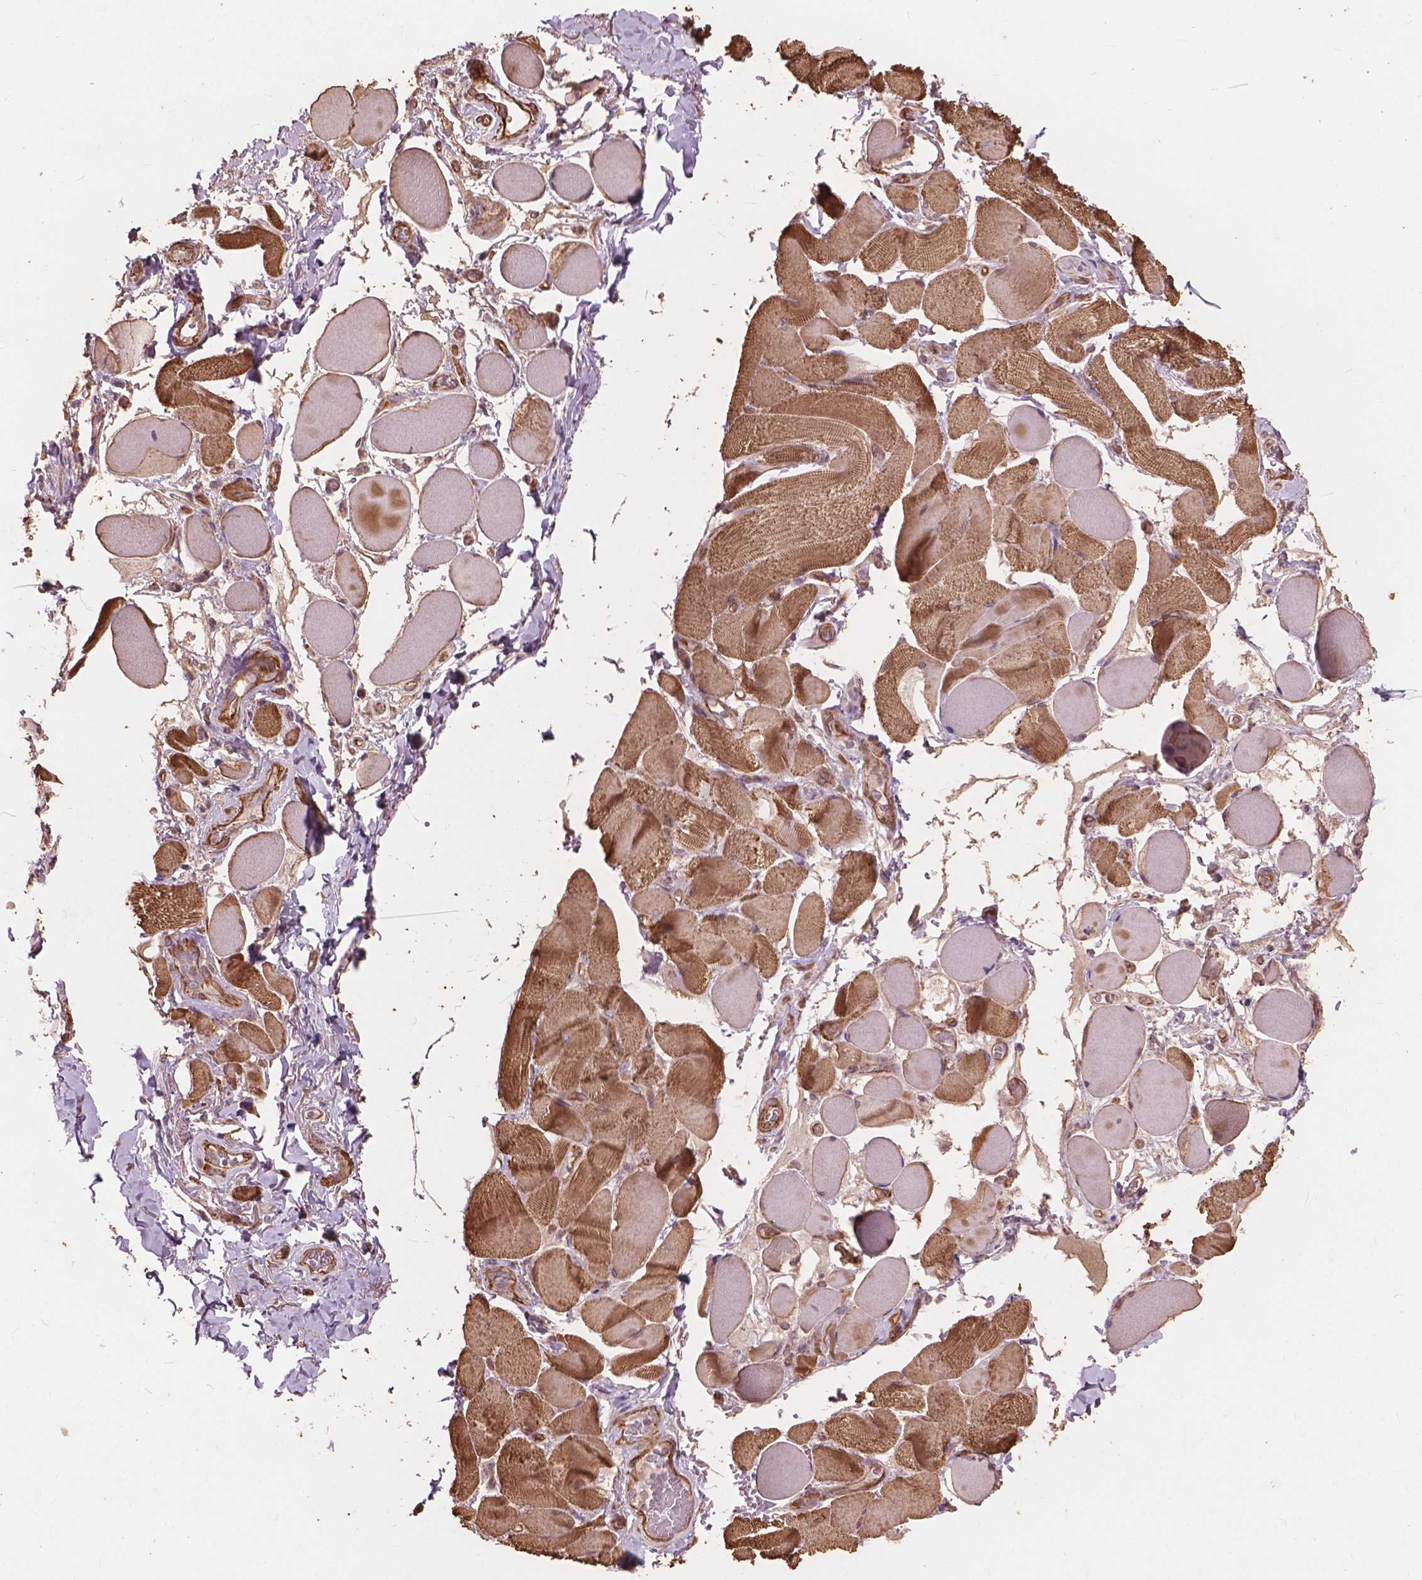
{"staining": {"intensity": "moderate", "quantity": "25%-75%", "location": "cytoplasmic/membranous"}, "tissue": "skeletal muscle", "cell_type": "Myocytes", "image_type": "normal", "snomed": [{"axis": "morphology", "description": "Normal tissue, NOS"}, {"axis": "topography", "description": "Skeletal muscle"}, {"axis": "topography", "description": "Anal"}, {"axis": "topography", "description": "Peripheral nerve tissue"}], "caption": "Protein expression by immunohistochemistry displays moderate cytoplasmic/membranous positivity in about 25%-75% of myocytes in normal skeletal muscle.", "gene": "FNIP1", "patient": {"sex": "male", "age": 53}}